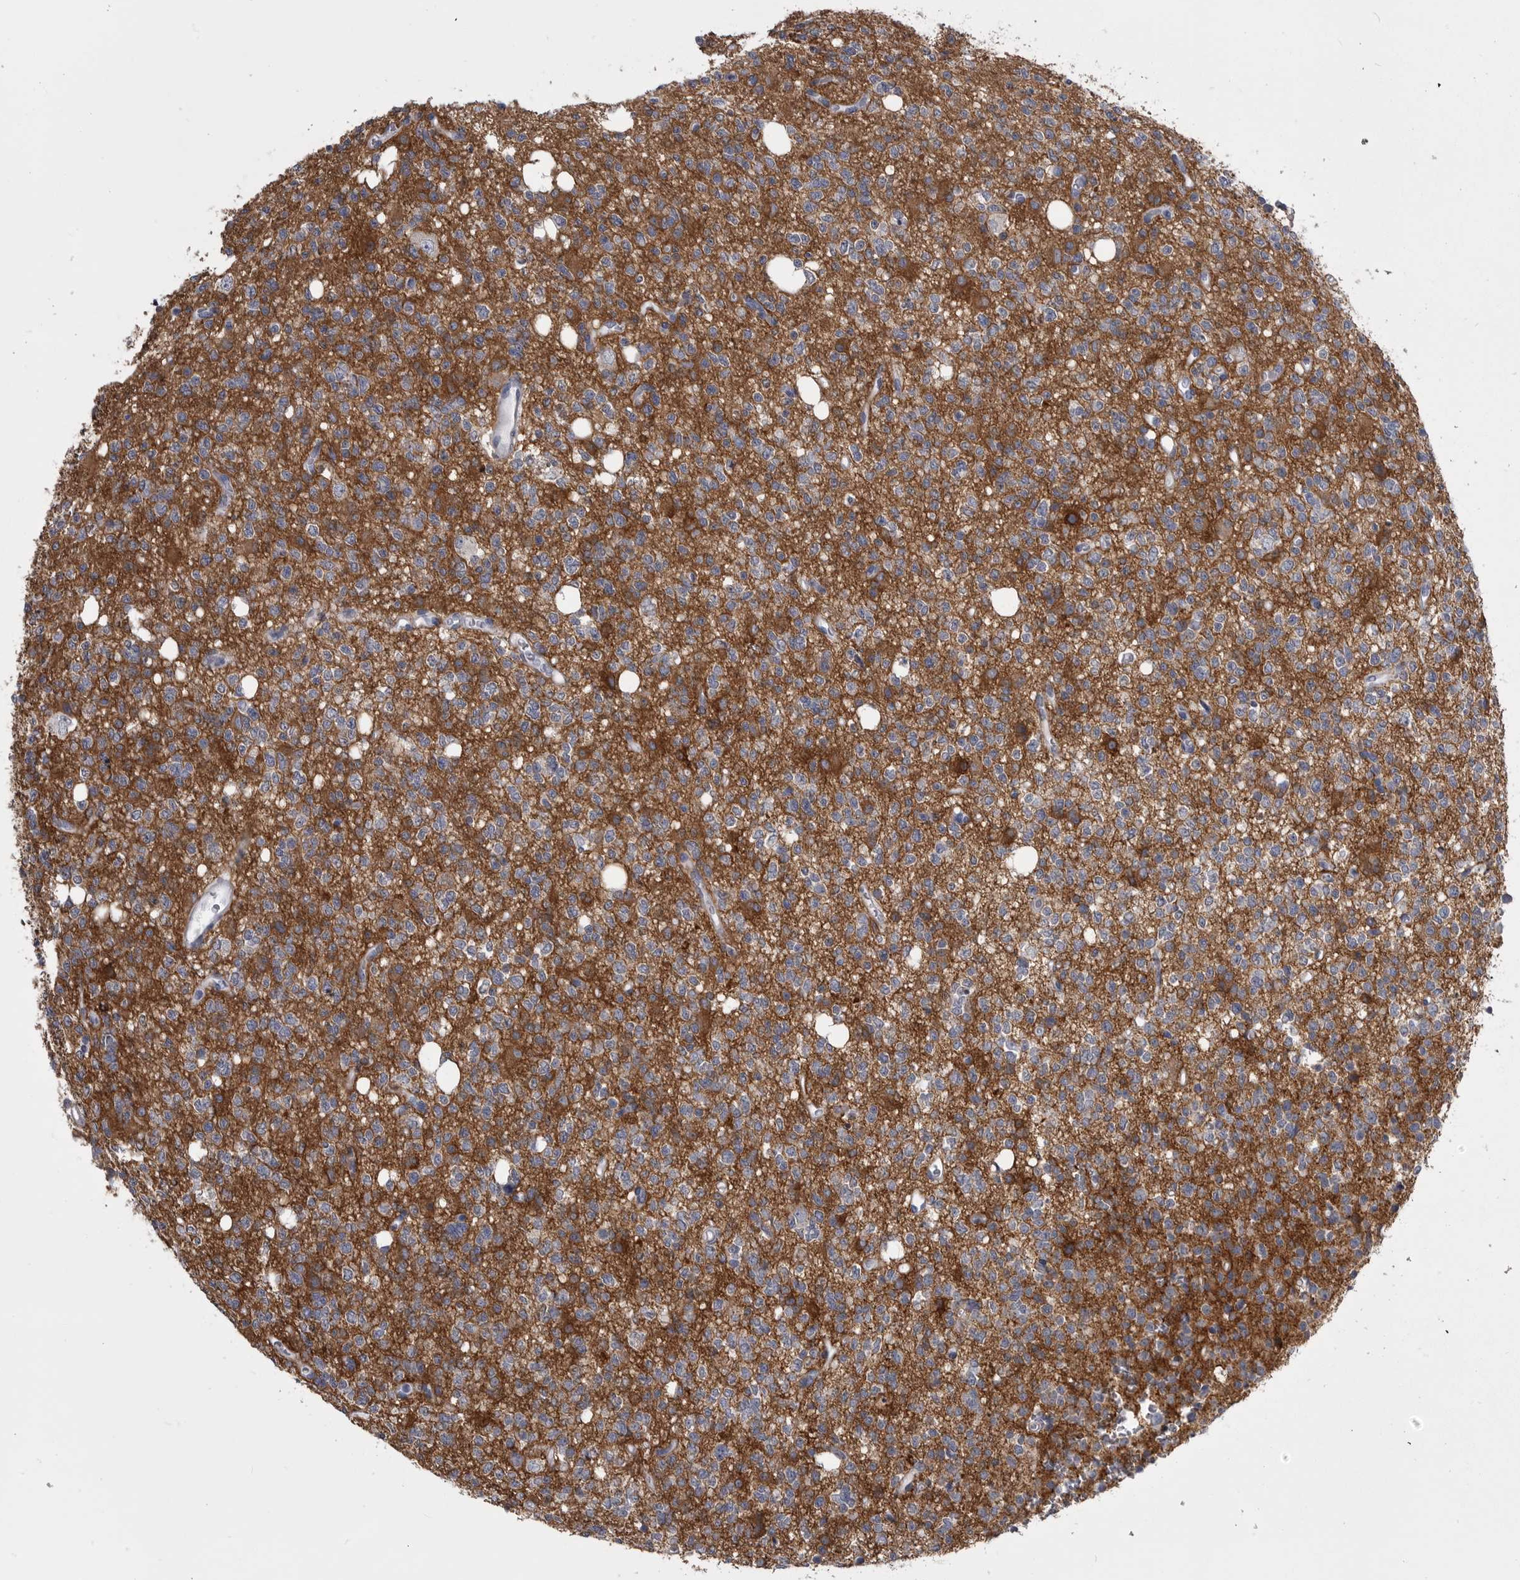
{"staining": {"intensity": "strong", "quantity": "25%-75%", "location": "cytoplasmic/membranous"}, "tissue": "glioma", "cell_type": "Tumor cells", "image_type": "cancer", "snomed": [{"axis": "morphology", "description": "Glioma, malignant, High grade"}, {"axis": "topography", "description": "Brain"}], "caption": "Brown immunohistochemical staining in glioma exhibits strong cytoplasmic/membranous positivity in approximately 25%-75% of tumor cells.", "gene": "ANK2", "patient": {"sex": "female", "age": 62}}